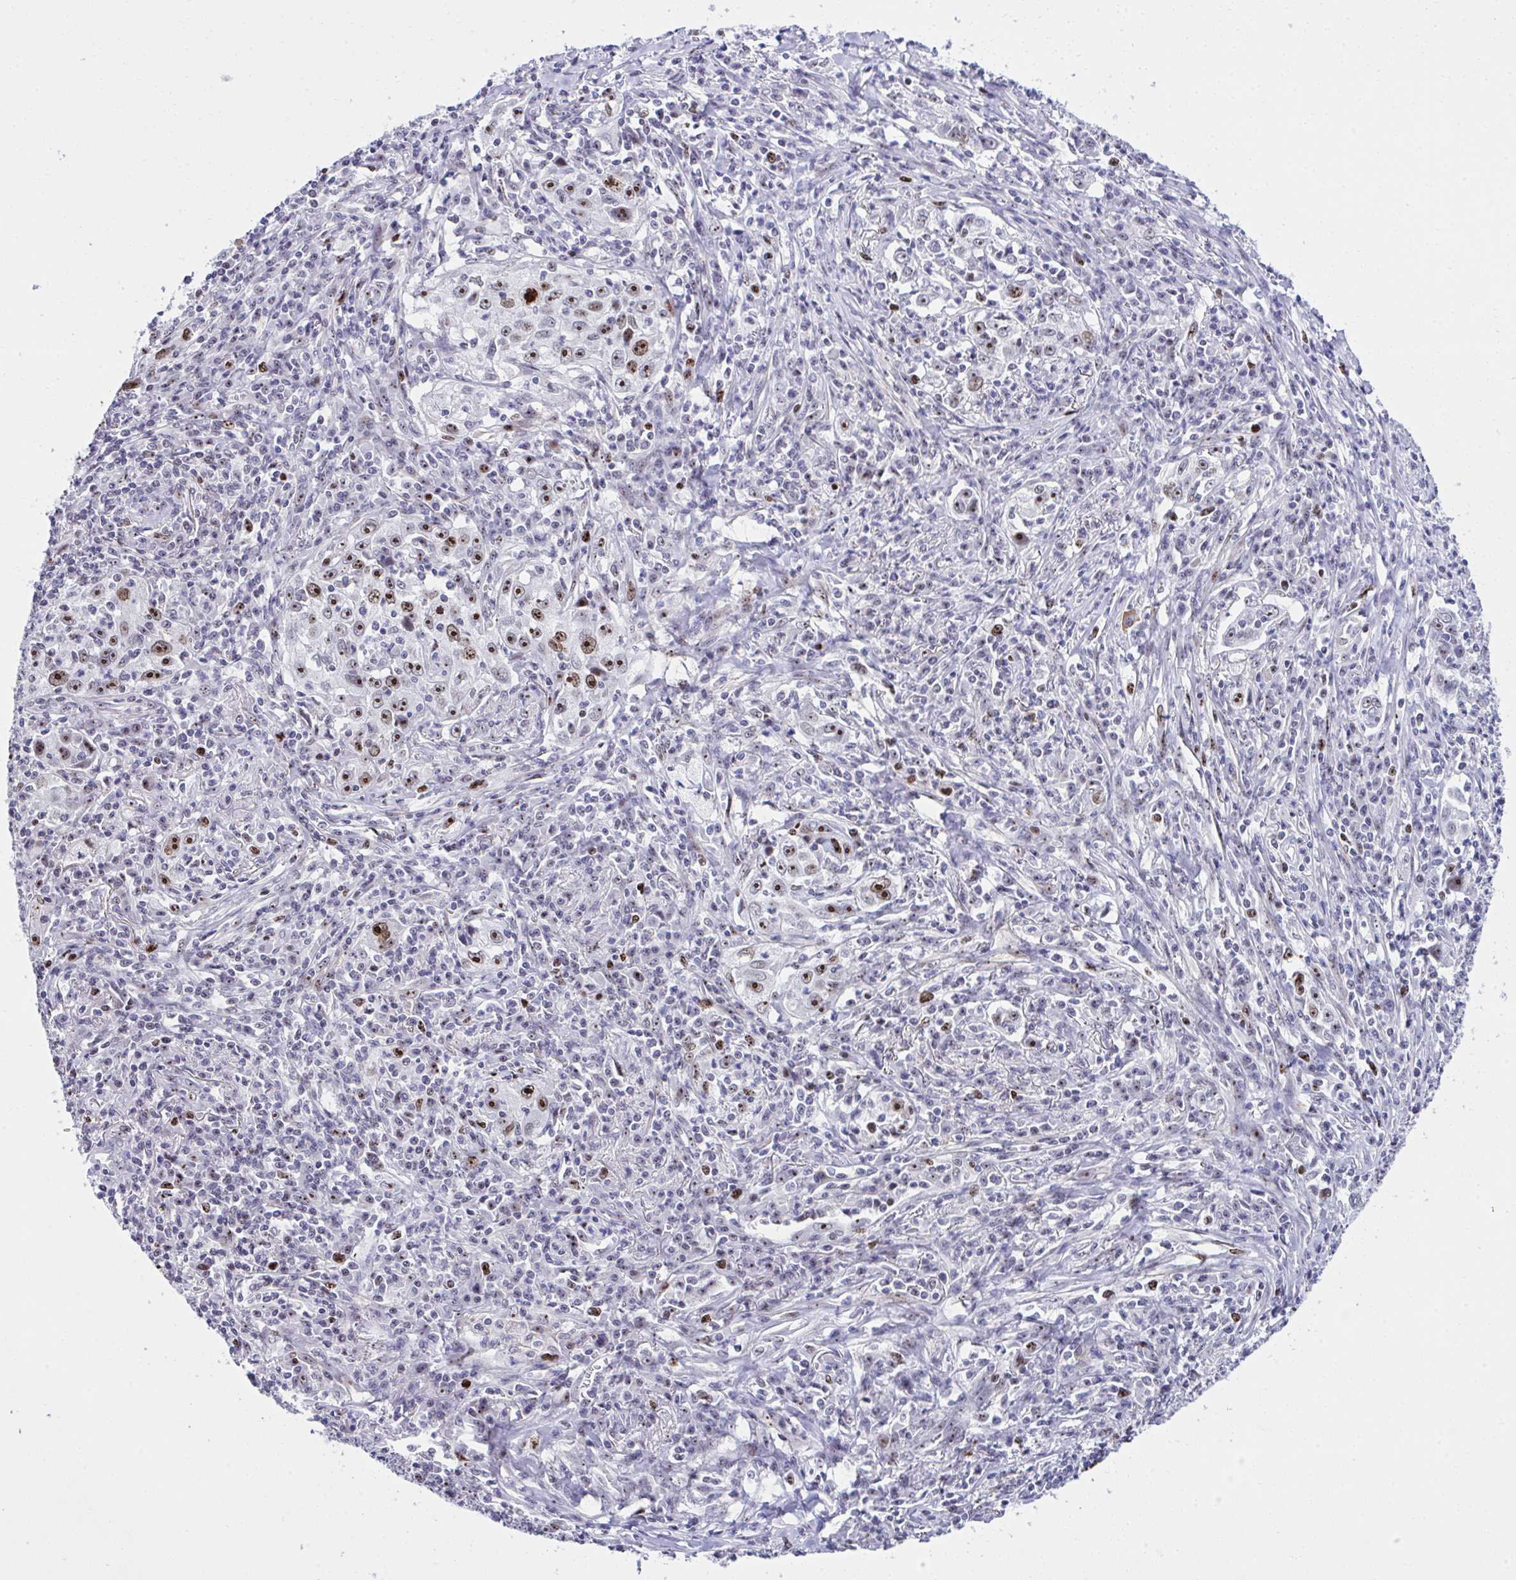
{"staining": {"intensity": "moderate", "quantity": "25%-75%", "location": "nuclear"}, "tissue": "lung cancer", "cell_type": "Tumor cells", "image_type": "cancer", "snomed": [{"axis": "morphology", "description": "Squamous cell carcinoma, NOS"}, {"axis": "topography", "description": "Lung"}], "caption": "This micrograph demonstrates immunohistochemistry (IHC) staining of lung cancer, with medium moderate nuclear positivity in approximately 25%-75% of tumor cells.", "gene": "CEP72", "patient": {"sex": "male", "age": 71}}